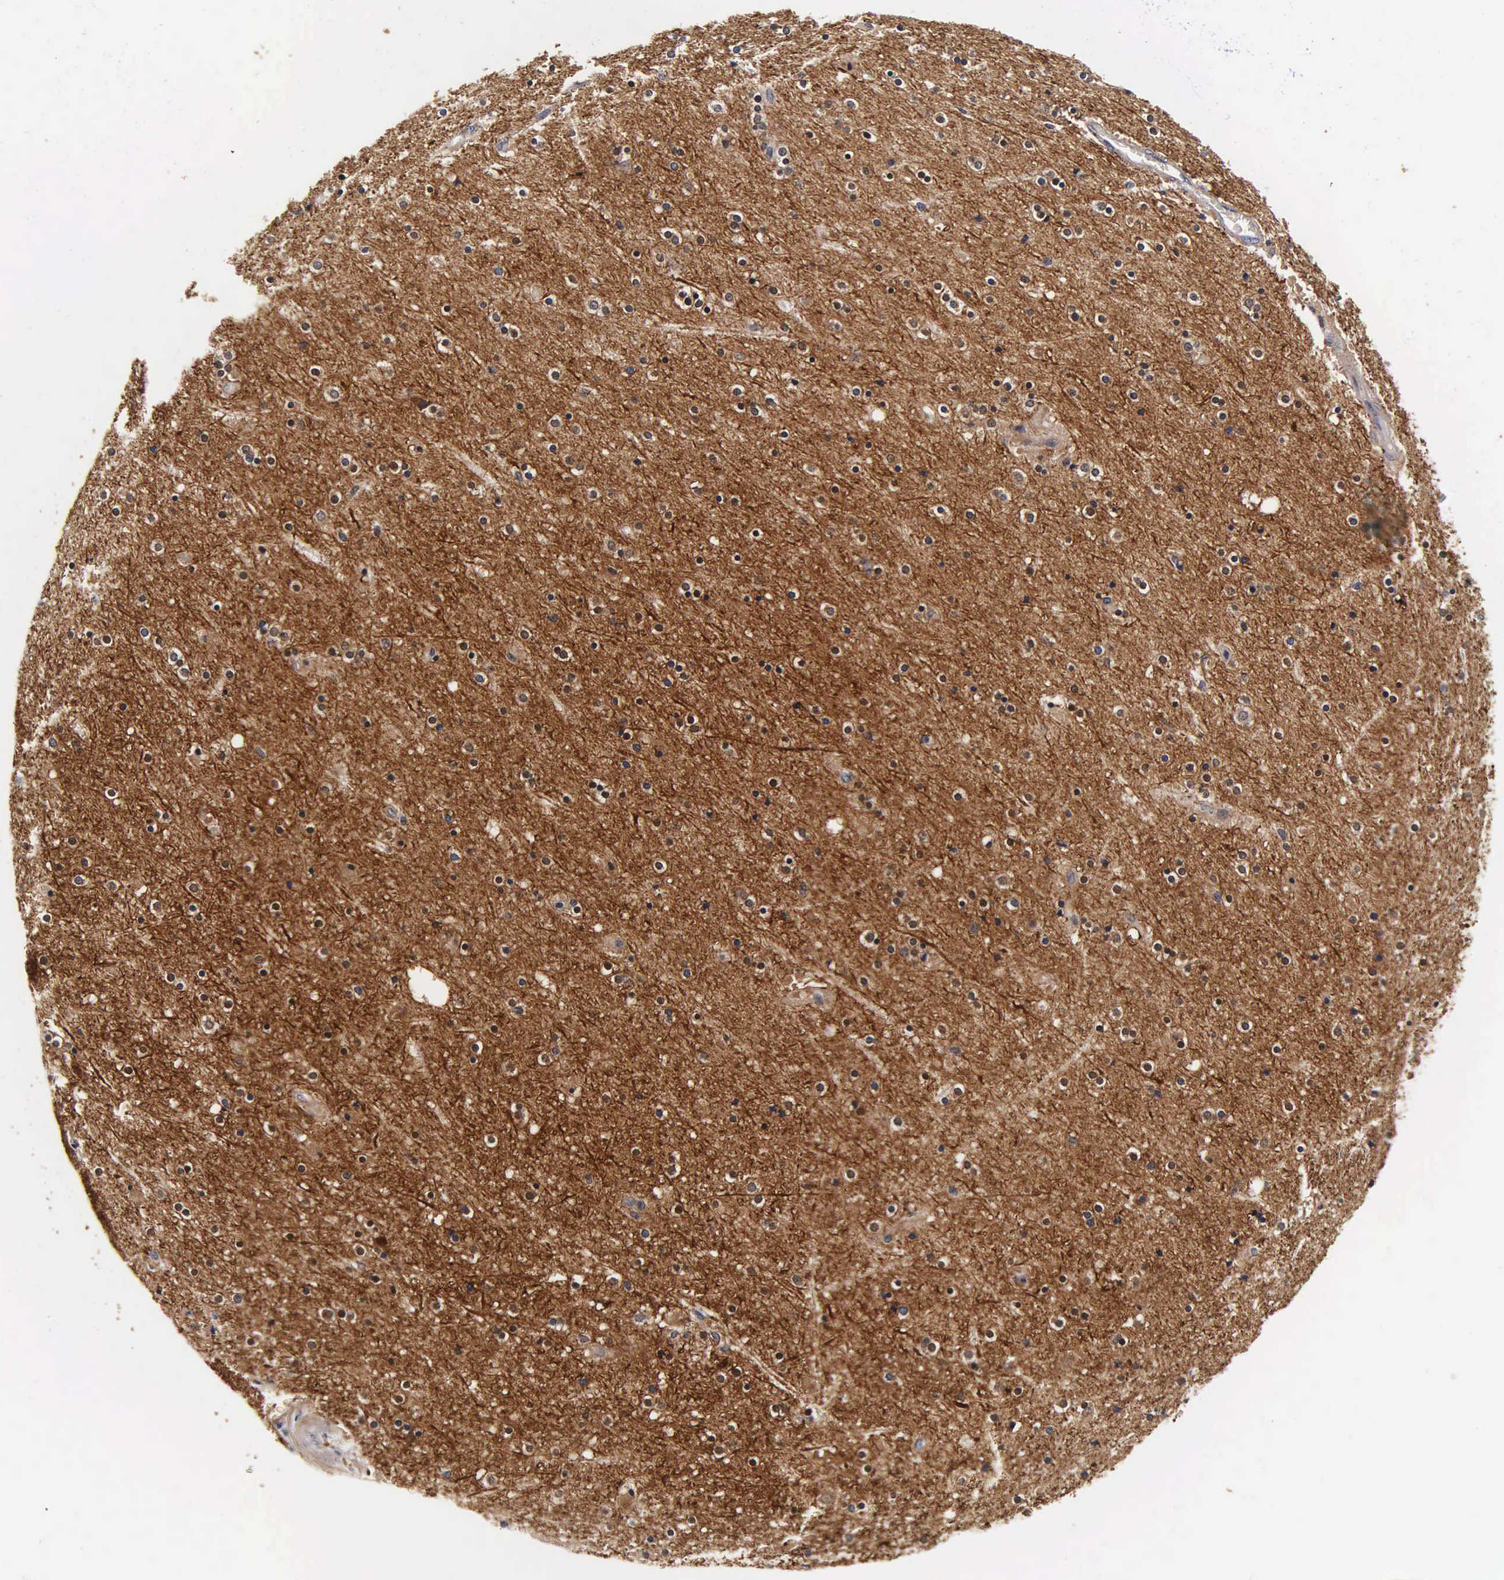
{"staining": {"intensity": "negative", "quantity": "none", "location": "none"}, "tissue": "cerebral cortex", "cell_type": "Endothelial cells", "image_type": "normal", "snomed": [{"axis": "morphology", "description": "Normal tissue, NOS"}, {"axis": "topography", "description": "Cerebral cortex"}], "caption": "The photomicrograph displays no significant expression in endothelial cells of cerebral cortex.", "gene": "ENO2", "patient": {"sex": "female", "age": 54}}